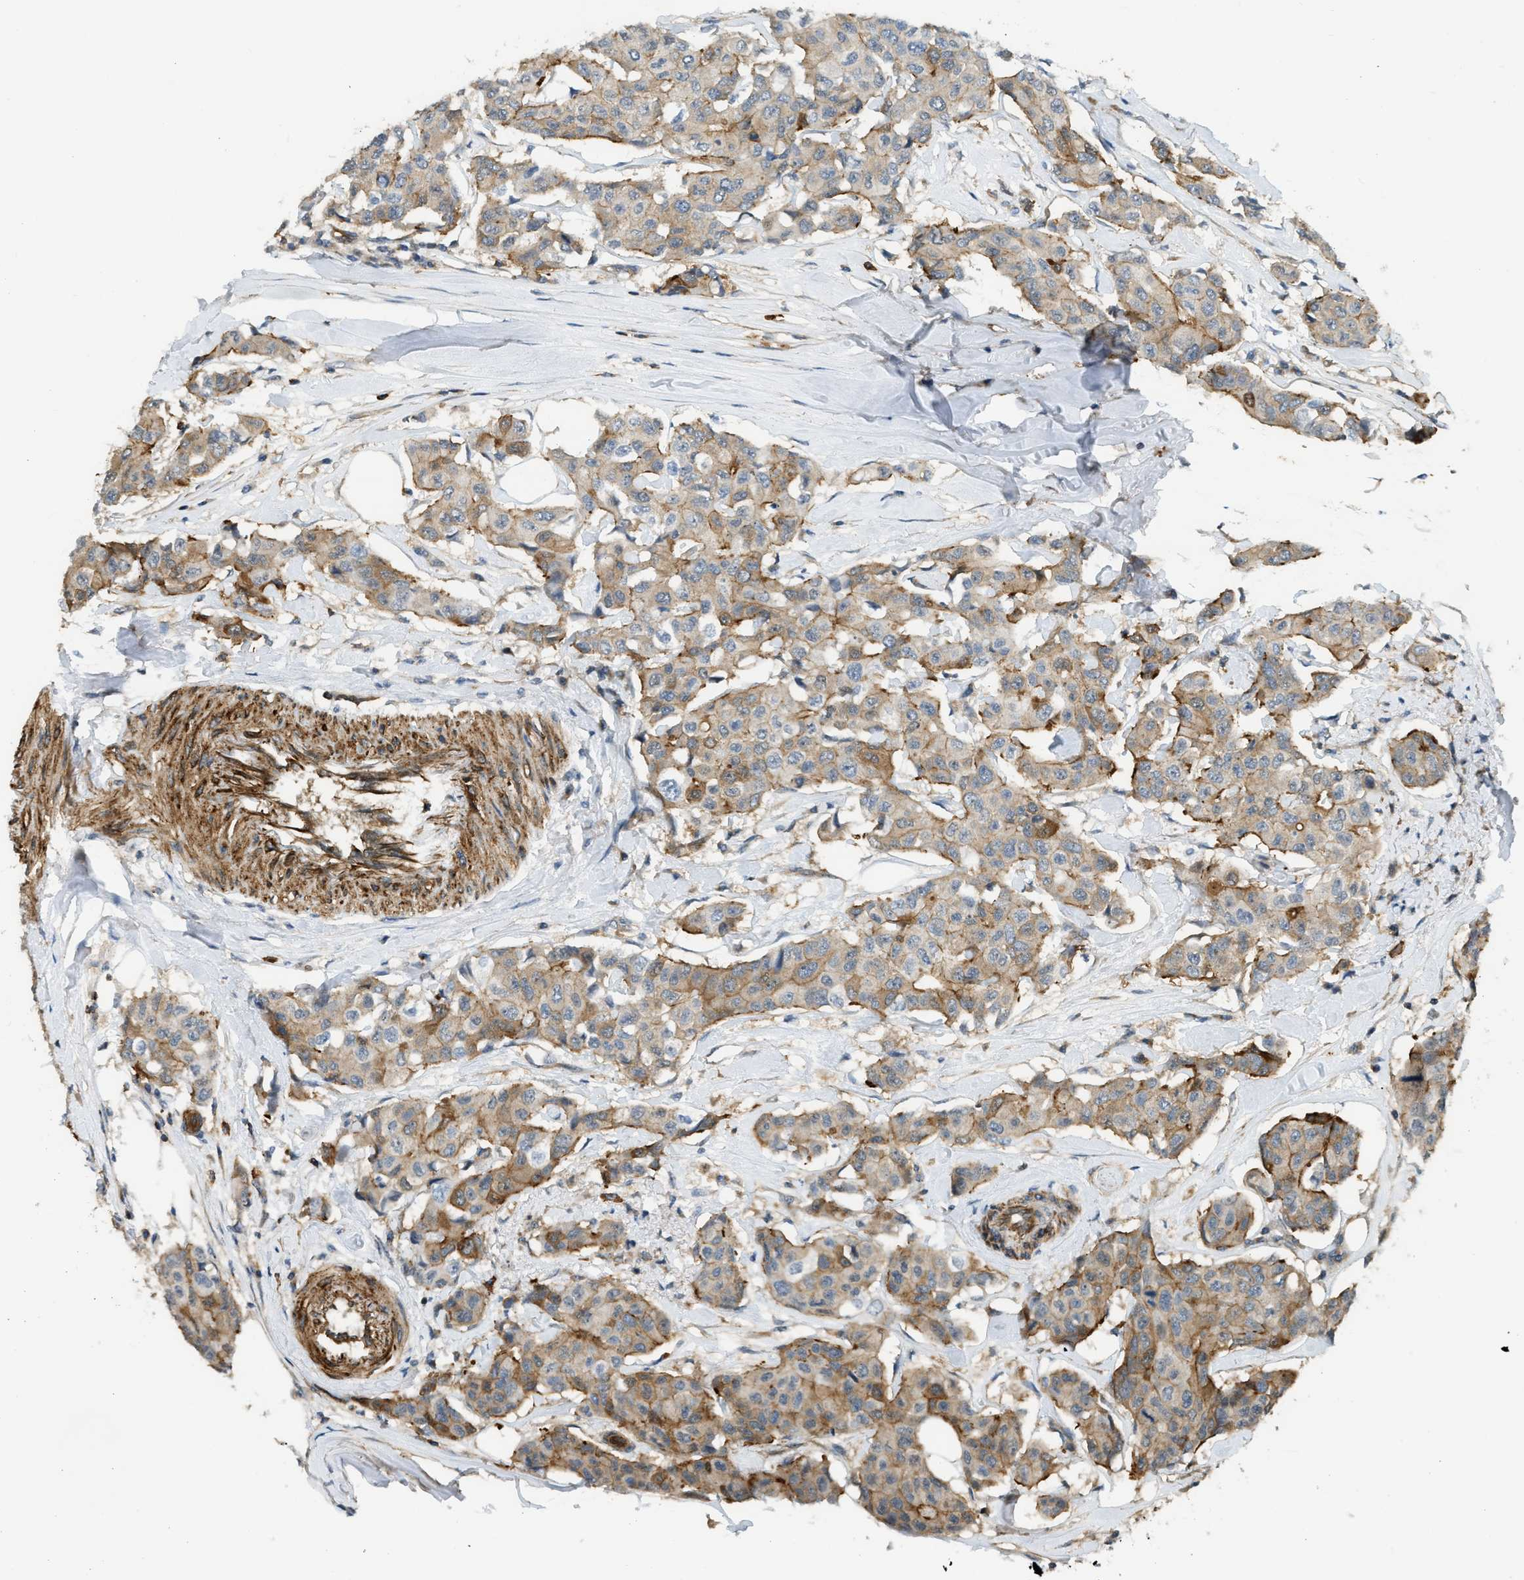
{"staining": {"intensity": "moderate", "quantity": ">75%", "location": "cytoplasmic/membranous"}, "tissue": "breast cancer", "cell_type": "Tumor cells", "image_type": "cancer", "snomed": [{"axis": "morphology", "description": "Duct carcinoma"}, {"axis": "topography", "description": "Breast"}], "caption": "Immunohistochemistry of human breast cancer shows medium levels of moderate cytoplasmic/membranous expression in about >75% of tumor cells.", "gene": "KIAA1671", "patient": {"sex": "female", "age": 80}}